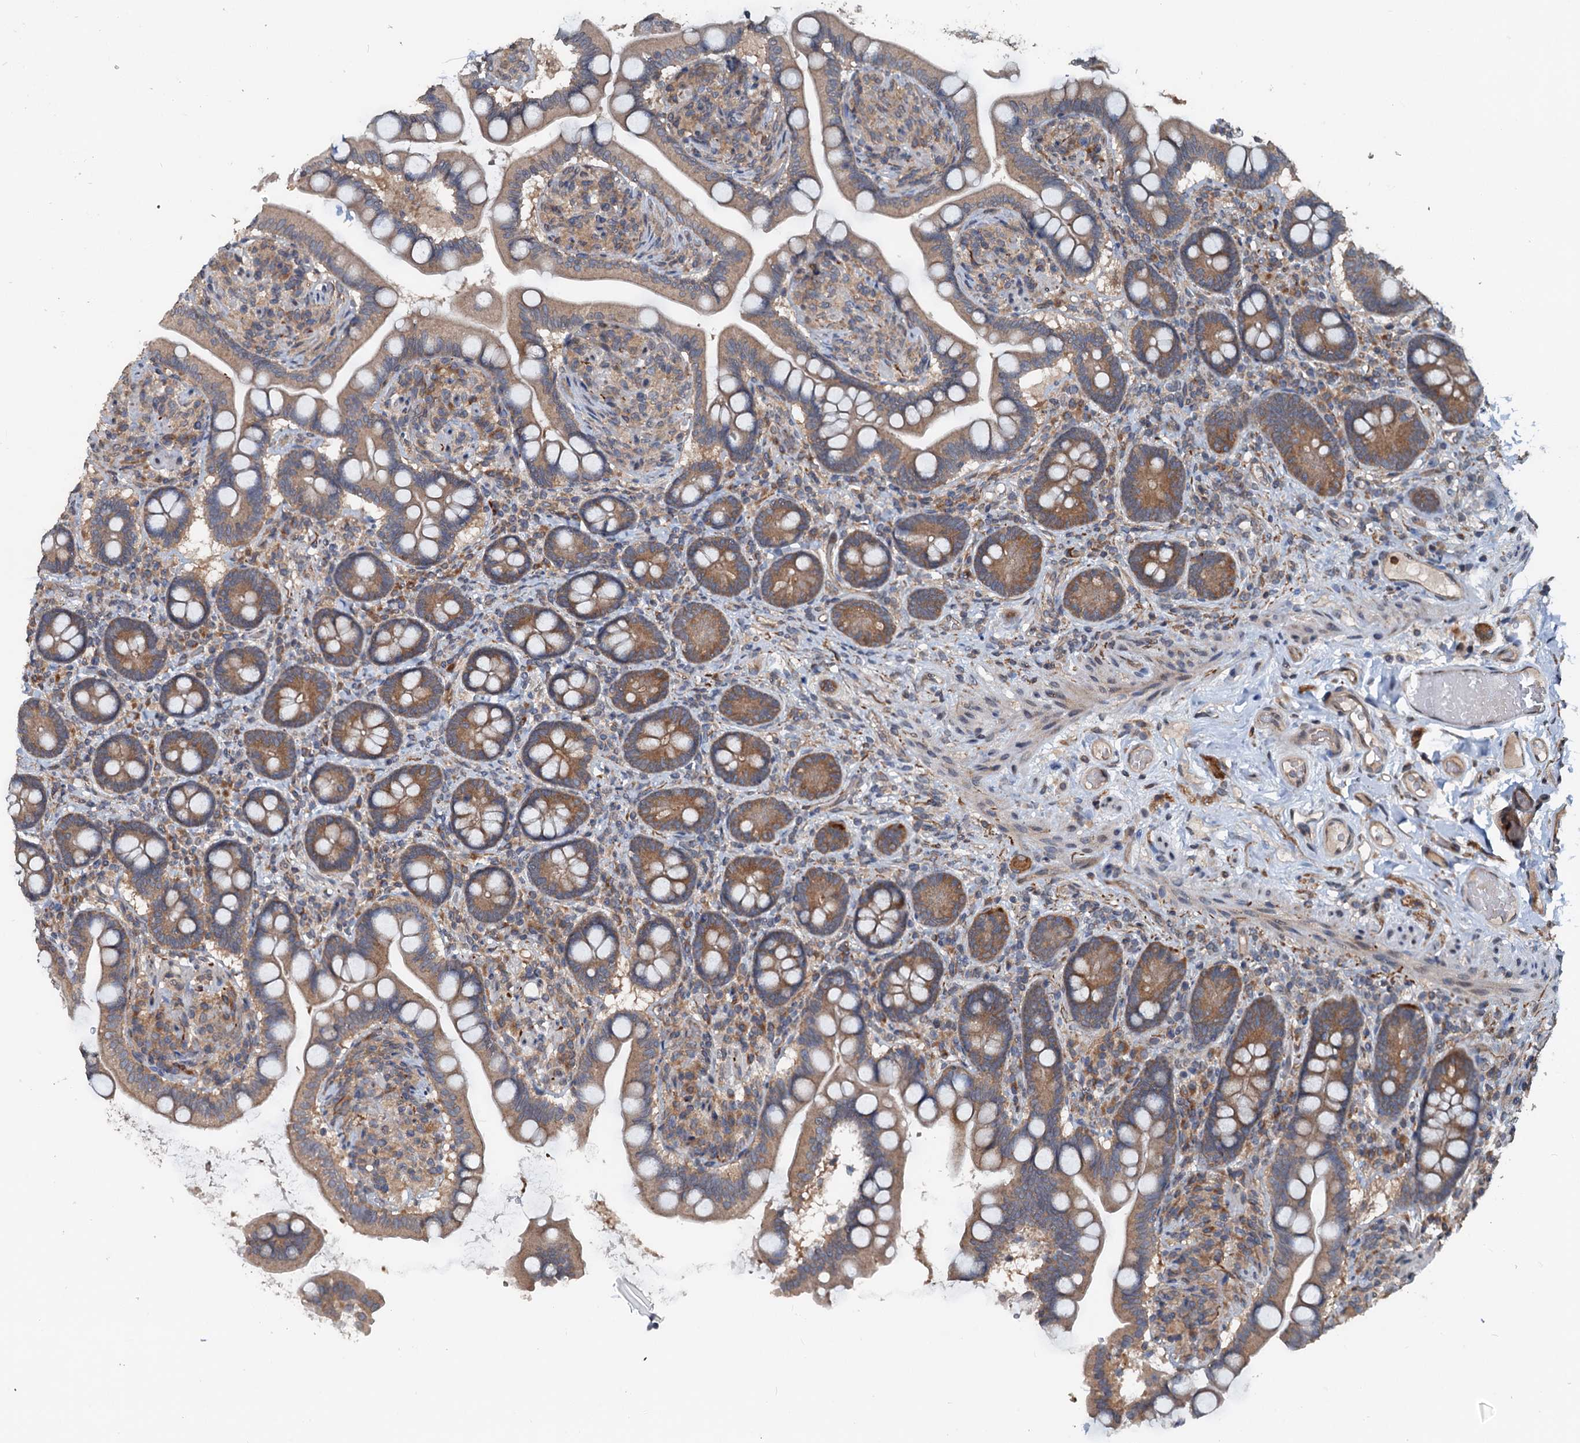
{"staining": {"intensity": "moderate", "quantity": "25%-75%", "location": "cytoplasmic/membranous"}, "tissue": "small intestine", "cell_type": "Glandular cells", "image_type": "normal", "snomed": [{"axis": "morphology", "description": "Normal tissue, NOS"}, {"axis": "topography", "description": "Small intestine"}], "caption": "Immunohistochemical staining of normal human small intestine demonstrates moderate cytoplasmic/membranous protein positivity in approximately 25%-75% of glandular cells.", "gene": "N4BP2L2", "patient": {"sex": "female", "age": 64}}